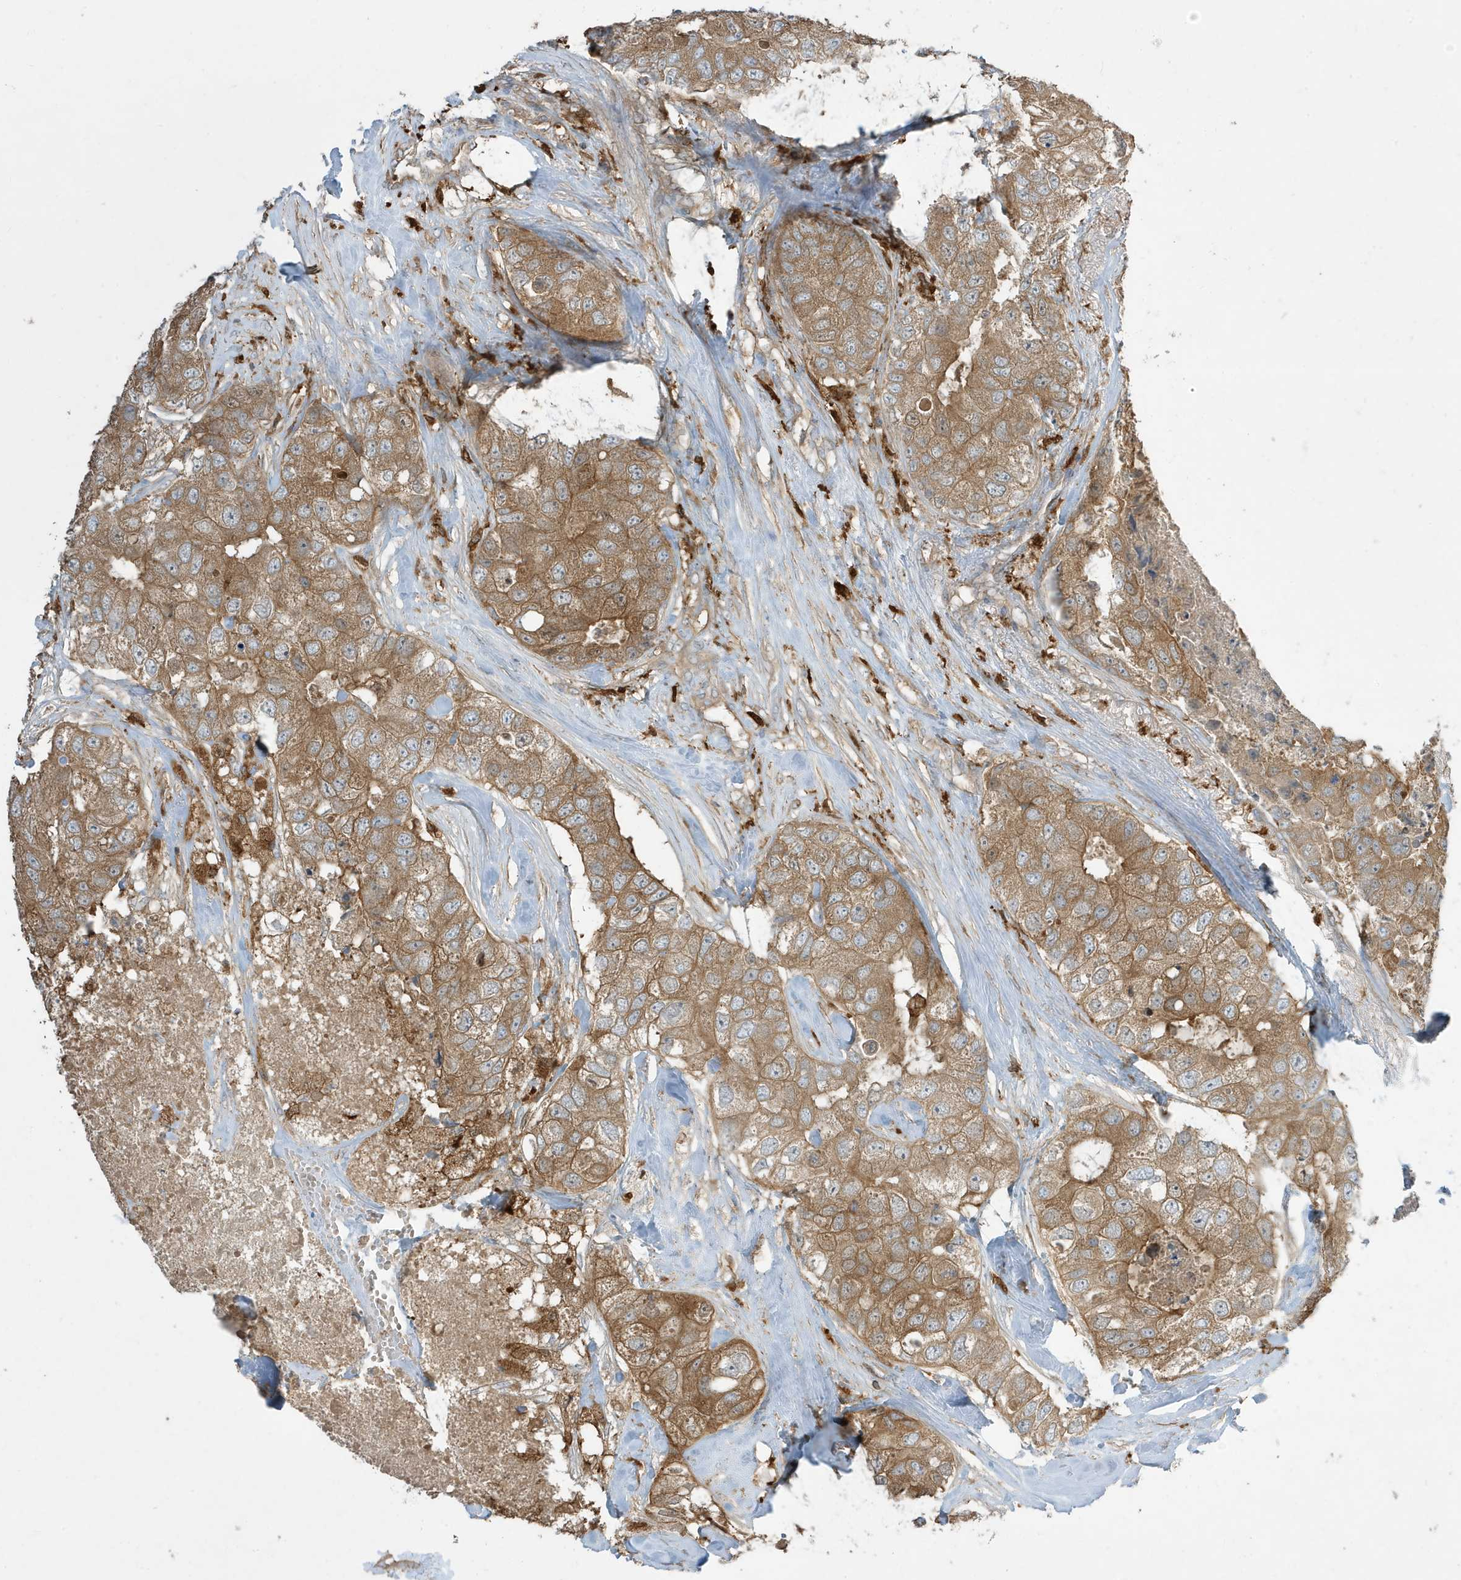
{"staining": {"intensity": "moderate", "quantity": ">75%", "location": "cytoplasmic/membranous"}, "tissue": "breast cancer", "cell_type": "Tumor cells", "image_type": "cancer", "snomed": [{"axis": "morphology", "description": "Duct carcinoma"}, {"axis": "topography", "description": "Breast"}], "caption": "Intraductal carcinoma (breast) stained for a protein exhibits moderate cytoplasmic/membranous positivity in tumor cells.", "gene": "ABTB1", "patient": {"sex": "female", "age": 62}}